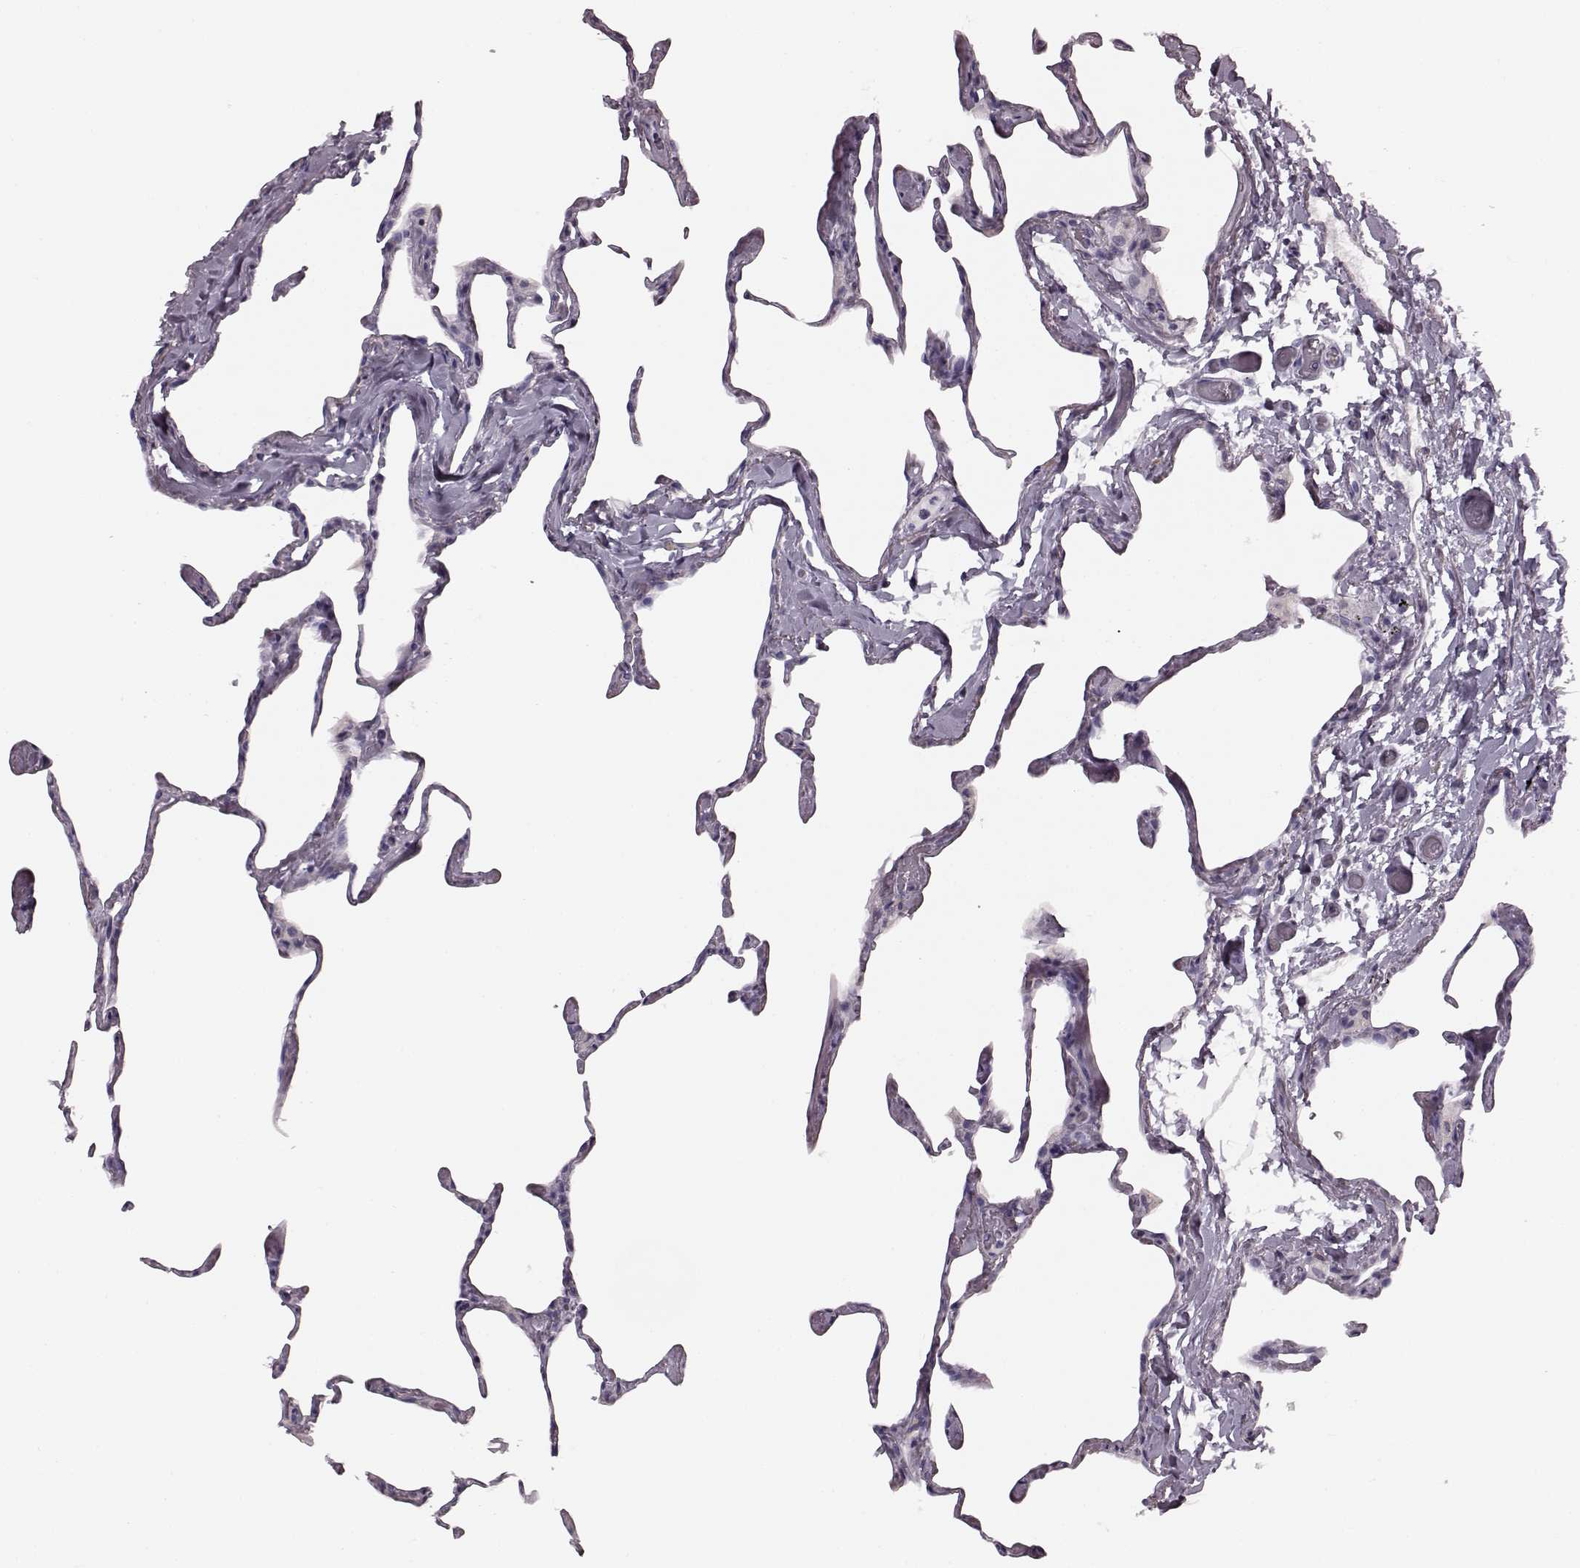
{"staining": {"intensity": "negative", "quantity": "none", "location": "none"}, "tissue": "lung", "cell_type": "Alveolar cells", "image_type": "normal", "snomed": [{"axis": "morphology", "description": "Normal tissue, NOS"}, {"axis": "topography", "description": "Lung"}], "caption": "DAB (3,3'-diaminobenzidine) immunohistochemical staining of benign human lung demonstrates no significant staining in alveolar cells. (Stains: DAB IHC with hematoxylin counter stain, Microscopy: brightfield microscopy at high magnification).", "gene": "TRPM1", "patient": {"sex": "male", "age": 65}}